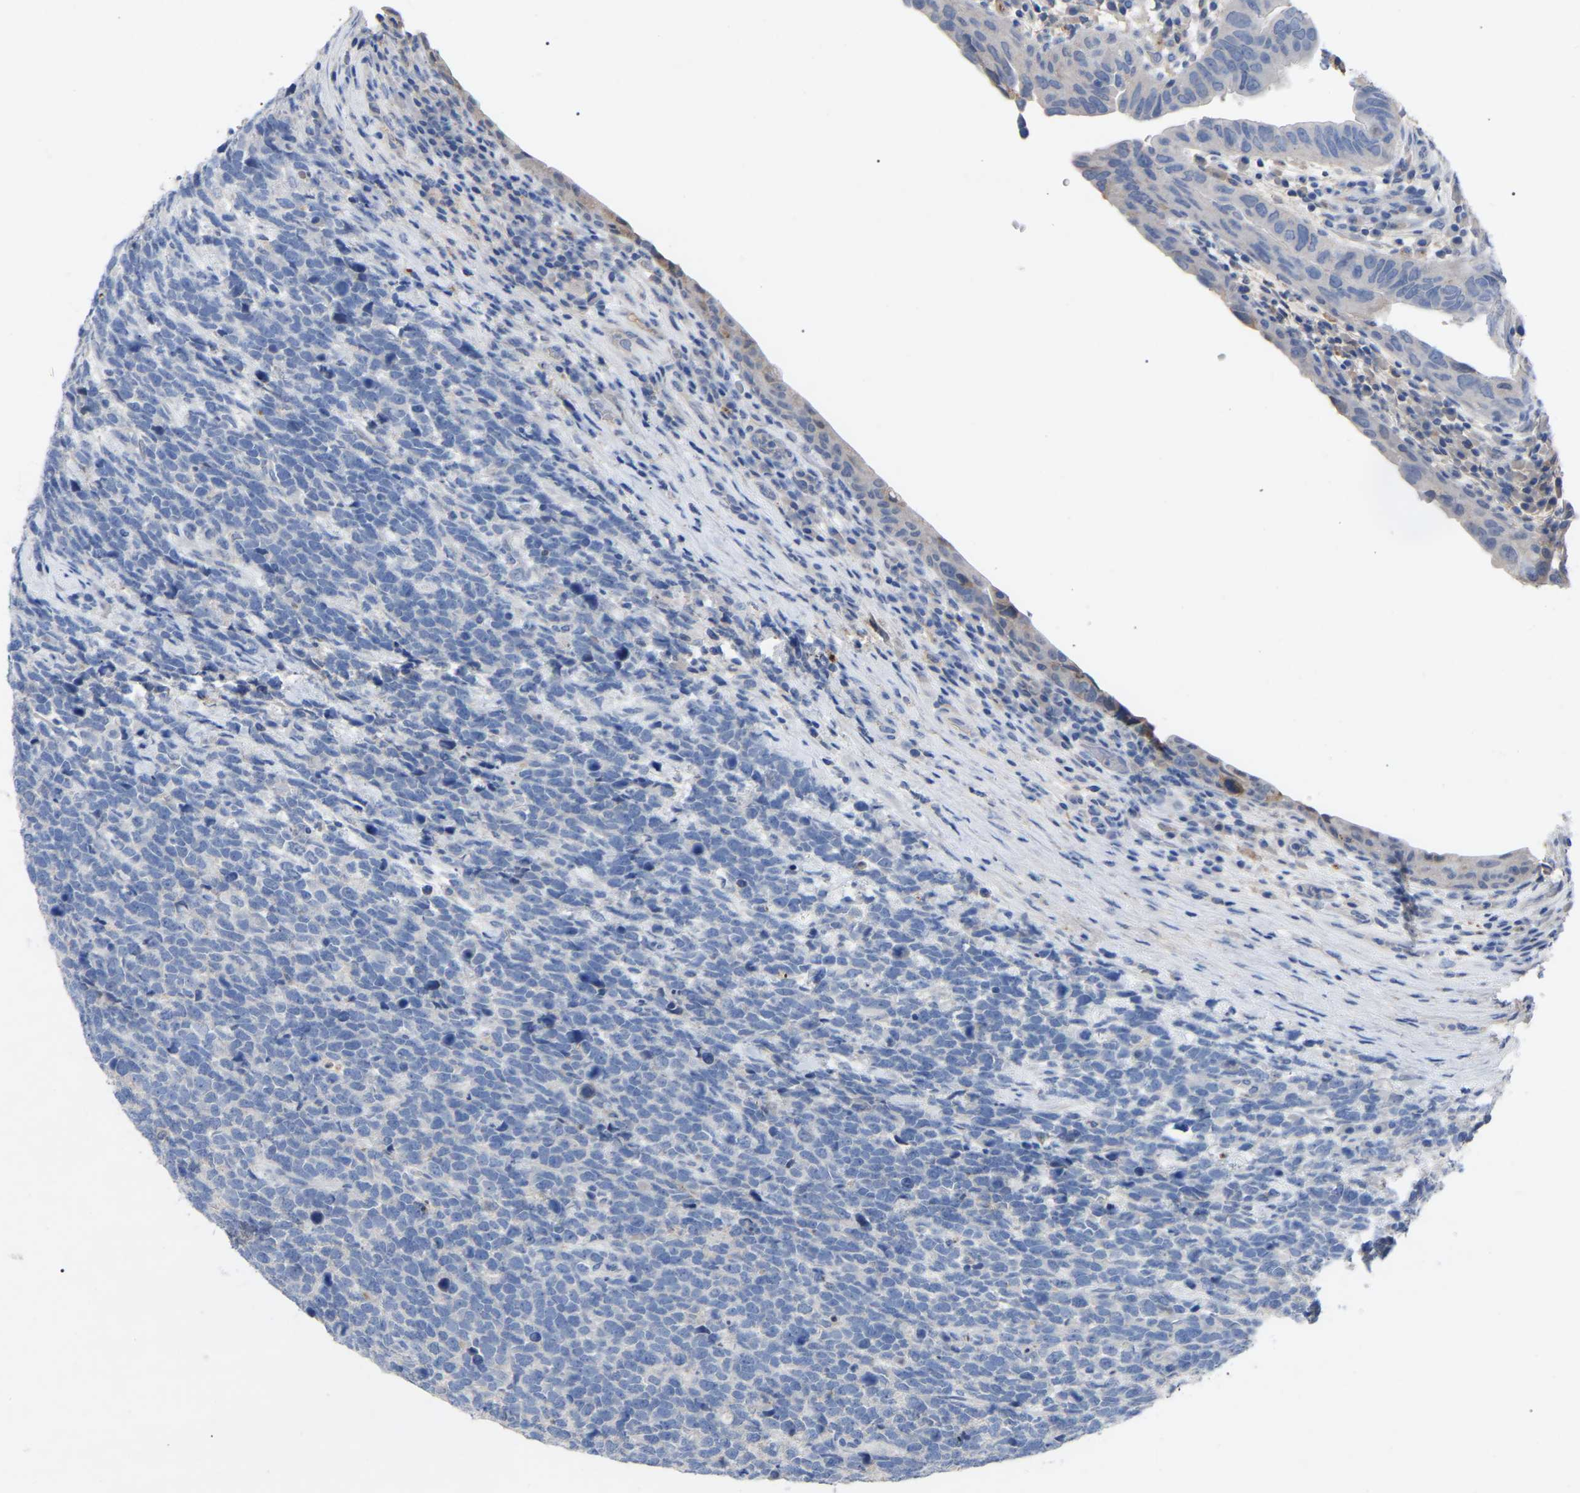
{"staining": {"intensity": "negative", "quantity": "none", "location": "none"}, "tissue": "urothelial cancer", "cell_type": "Tumor cells", "image_type": "cancer", "snomed": [{"axis": "morphology", "description": "Urothelial carcinoma, High grade"}, {"axis": "topography", "description": "Urinary bladder"}], "caption": "High magnification brightfield microscopy of high-grade urothelial carcinoma stained with DAB (3,3'-diaminobenzidine) (brown) and counterstained with hematoxylin (blue): tumor cells show no significant expression.", "gene": "SMPD2", "patient": {"sex": "female", "age": 82}}